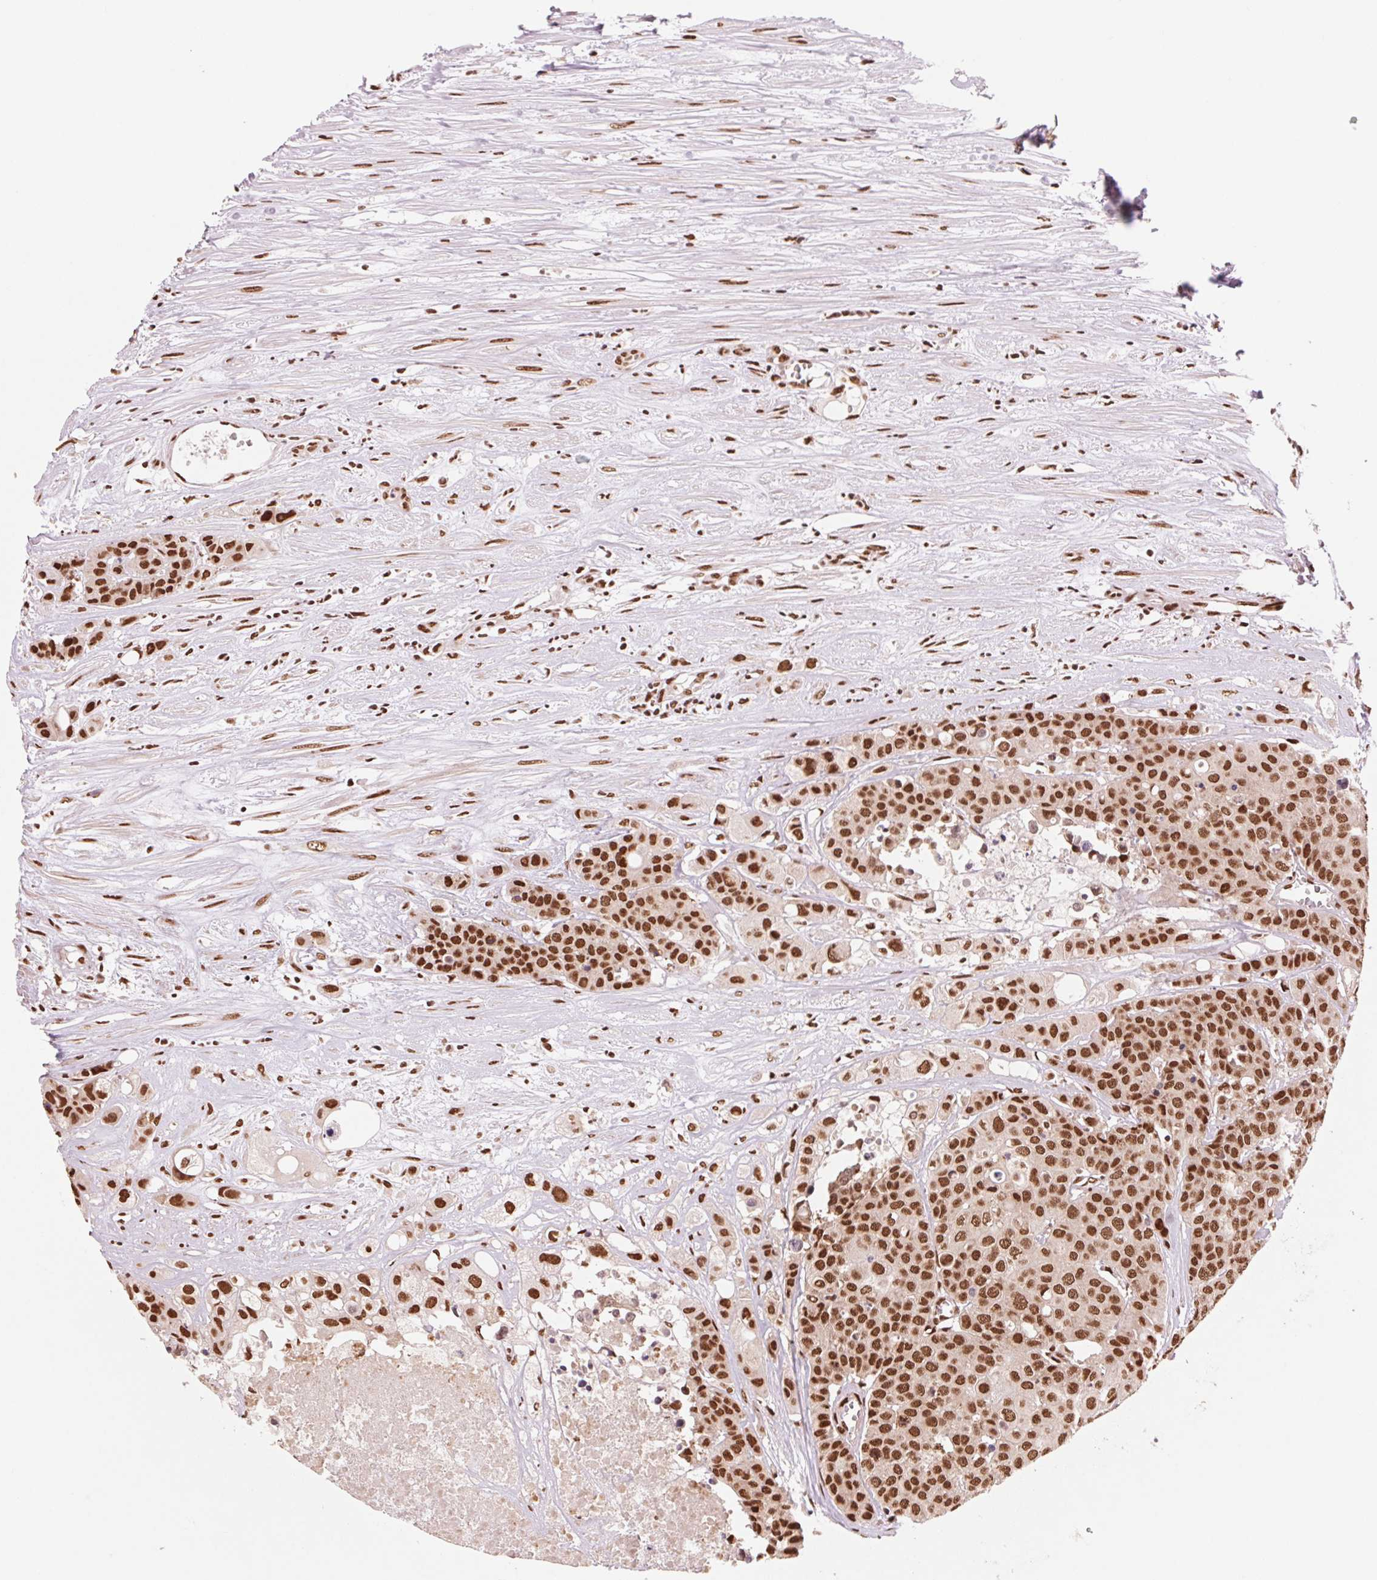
{"staining": {"intensity": "moderate", "quantity": ">75%", "location": "nuclear"}, "tissue": "carcinoid", "cell_type": "Tumor cells", "image_type": "cancer", "snomed": [{"axis": "morphology", "description": "Carcinoid, malignant, NOS"}, {"axis": "topography", "description": "Colon"}], "caption": "Protein expression analysis of carcinoid demonstrates moderate nuclear staining in approximately >75% of tumor cells. Nuclei are stained in blue.", "gene": "TTLL9", "patient": {"sex": "male", "age": 81}}